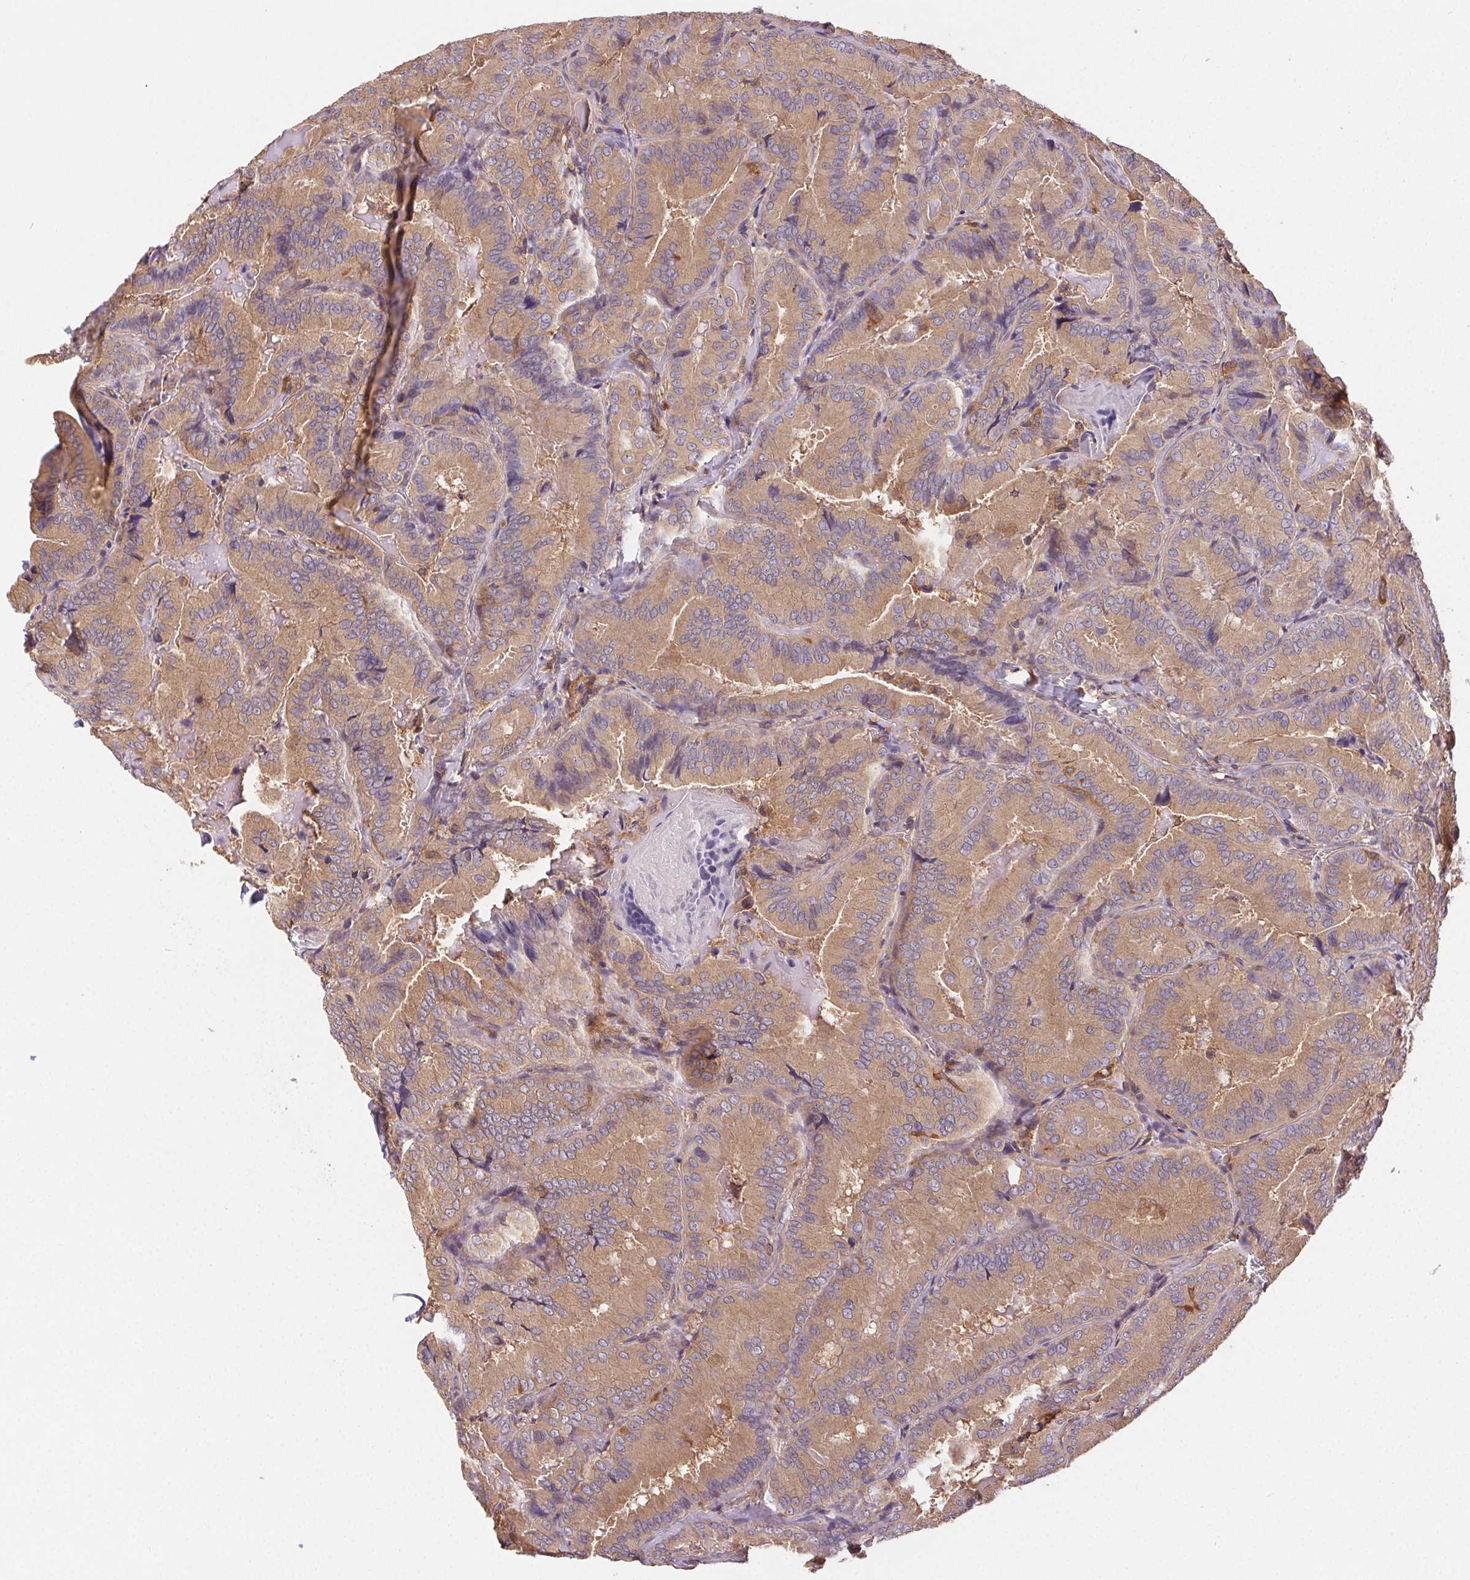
{"staining": {"intensity": "moderate", "quantity": "25%-75%", "location": "cytoplasmic/membranous"}, "tissue": "thyroid cancer", "cell_type": "Tumor cells", "image_type": "cancer", "snomed": [{"axis": "morphology", "description": "Papillary adenocarcinoma, NOS"}, {"axis": "topography", "description": "Thyroid gland"}], "caption": "High-power microscopy captured an immunohistochemistry micrograph of thyroid papillary adenocarcinoma, revealing moderate cytoplasmic/membranous expression in approximately 25%-75% of tumor cells. (DAB IHC with brightfield microscopy, high magnification).", "gene": "GDI2", "patient": {"sex": "male", "age": 61}}